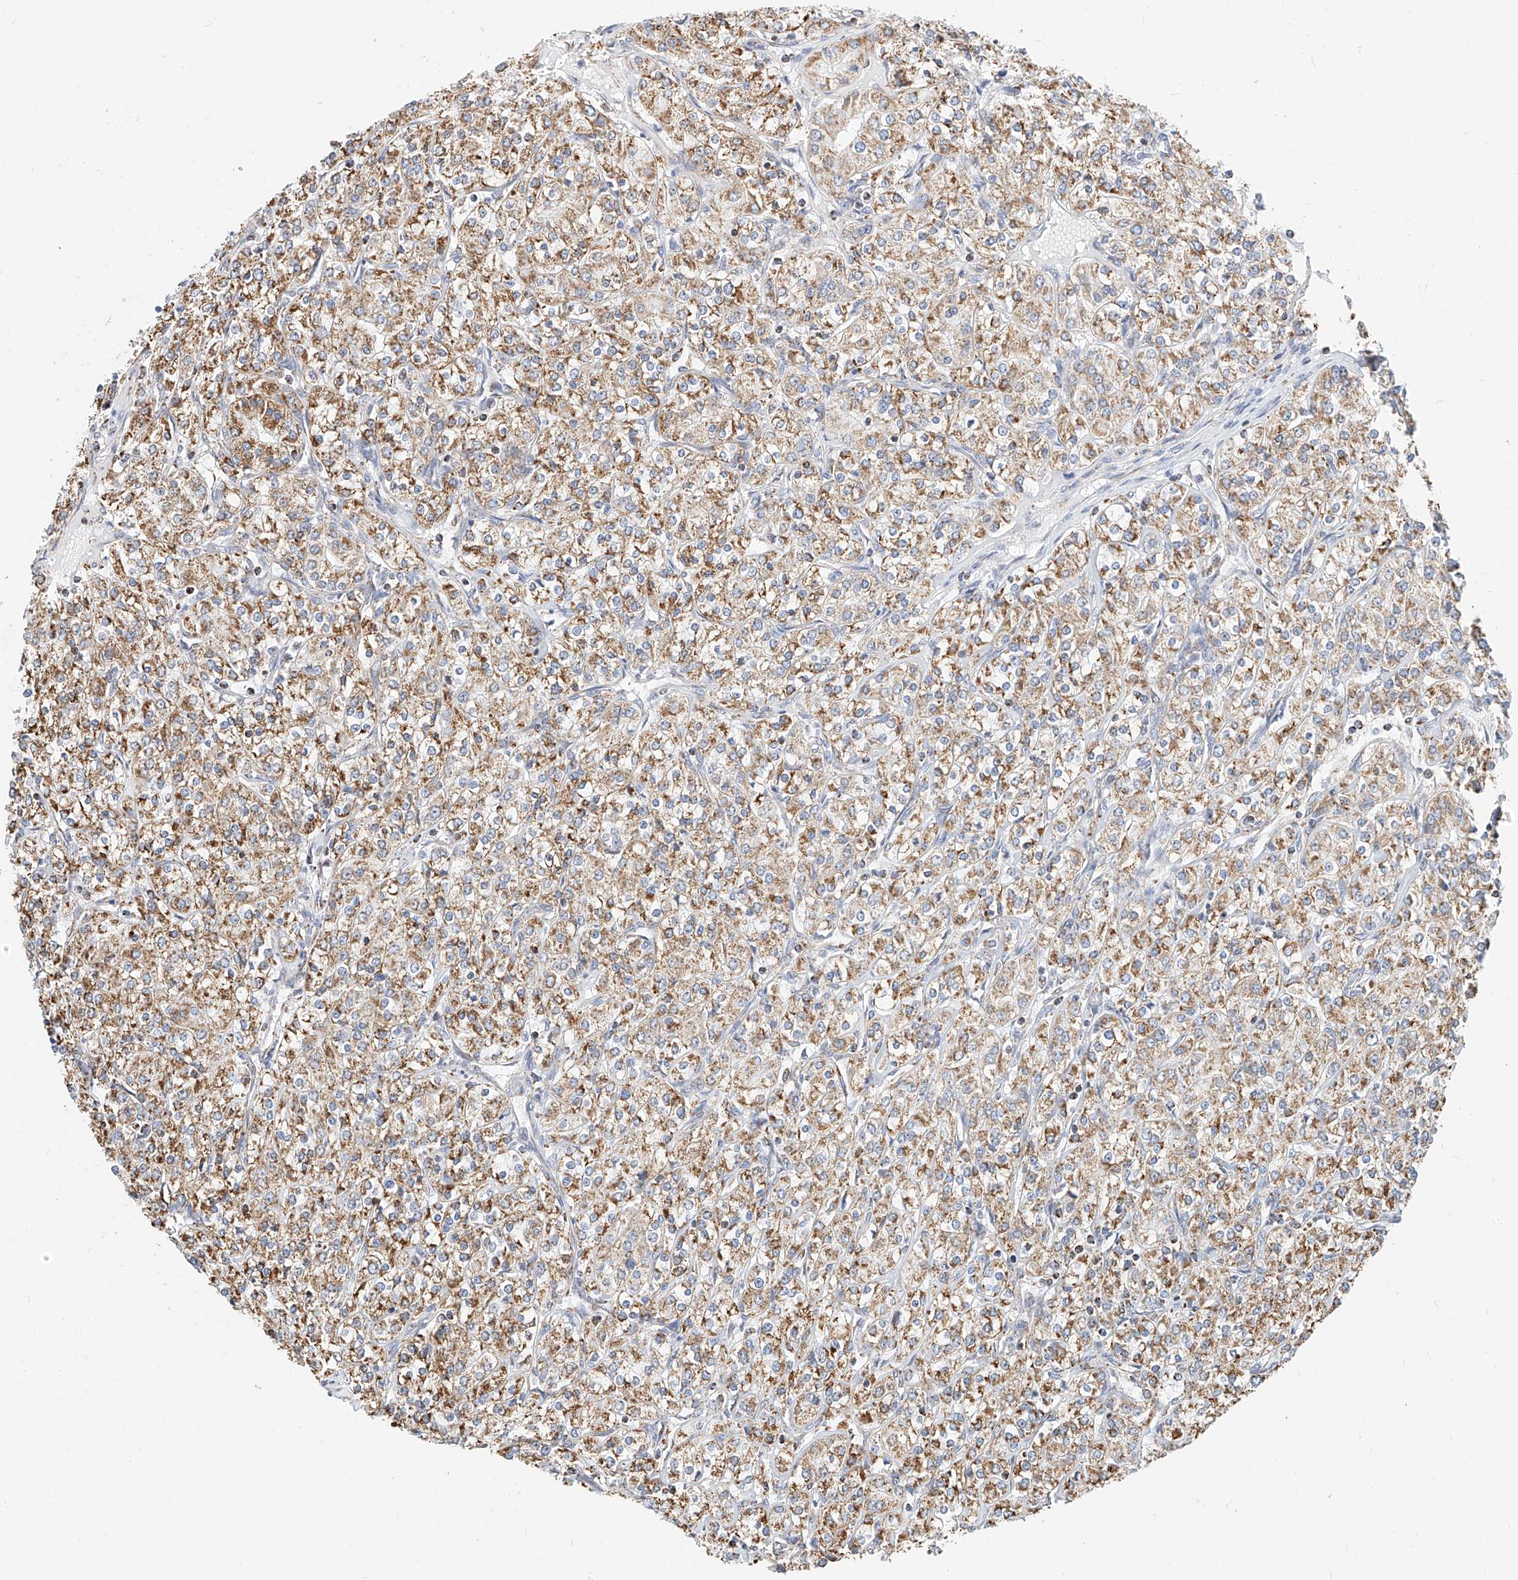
{"staining": {"intensity": "moderate", "quantity": ">75%", "location": "cytoplasmic/membranous"}, "tissue": "renal cancer", "cell_type": "Tumor cells", "image_type": "cancer", "snomed": [{"axis": "morphology", "description": "Adenocarcinoma, NOS"}, {"axis": "topography", "description": "Kidney"}], "caption": "Adenocarcinoma (renal) stained with a brown dye demonstrates moderate cytoplasmic/membranous positive staining in approximately >75% of tumor cells.", "gene": "NALCN", "patient": {"sex": "male", "age": 77}}